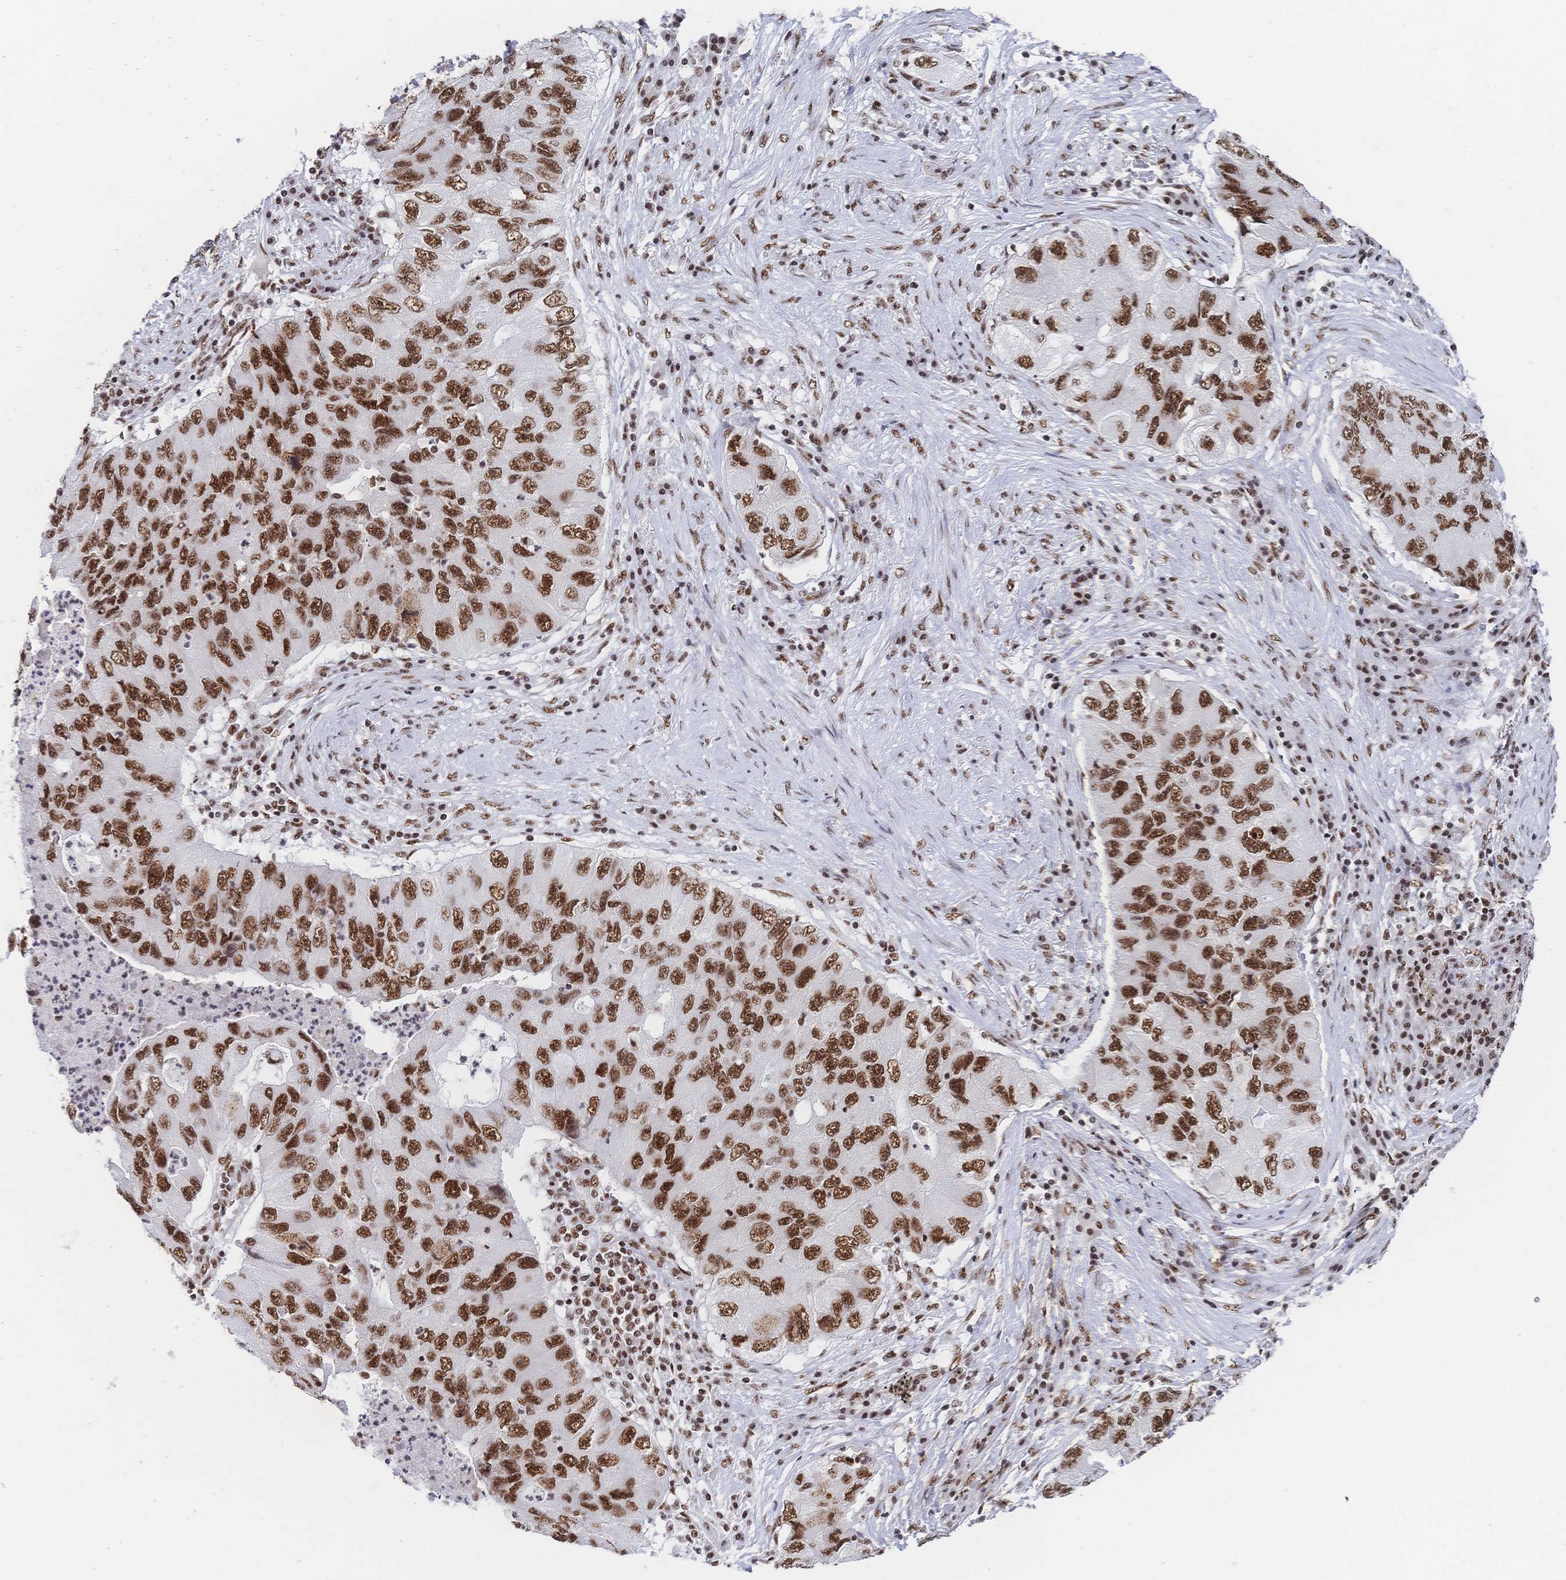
{"staining": {"intensity": "strong", "quantity": ">75%", "location": "nuclear"}, "tissue": "lung cancer", "cell_type": "Tumor cells", "image_type": "cancer", "snomed": [{"axis": "morphology", "description": "Adenocarcinoma, NOS"}, {"axis": "morphology", "description": "Adenocarcinoma, metastatic, NOS"}, {"axis": "topography", "description": "Lymph node"}, {"axis": "topography", "description": "Lung"}], "caption": "About >75% of tumor cells in lung metastatic adenocarcinoma show strong nuclear protein staining as visualized by brown immunohistochemical staining.", "gene": "SRSF1", "patient": {"sex": "female", "age": 54}}